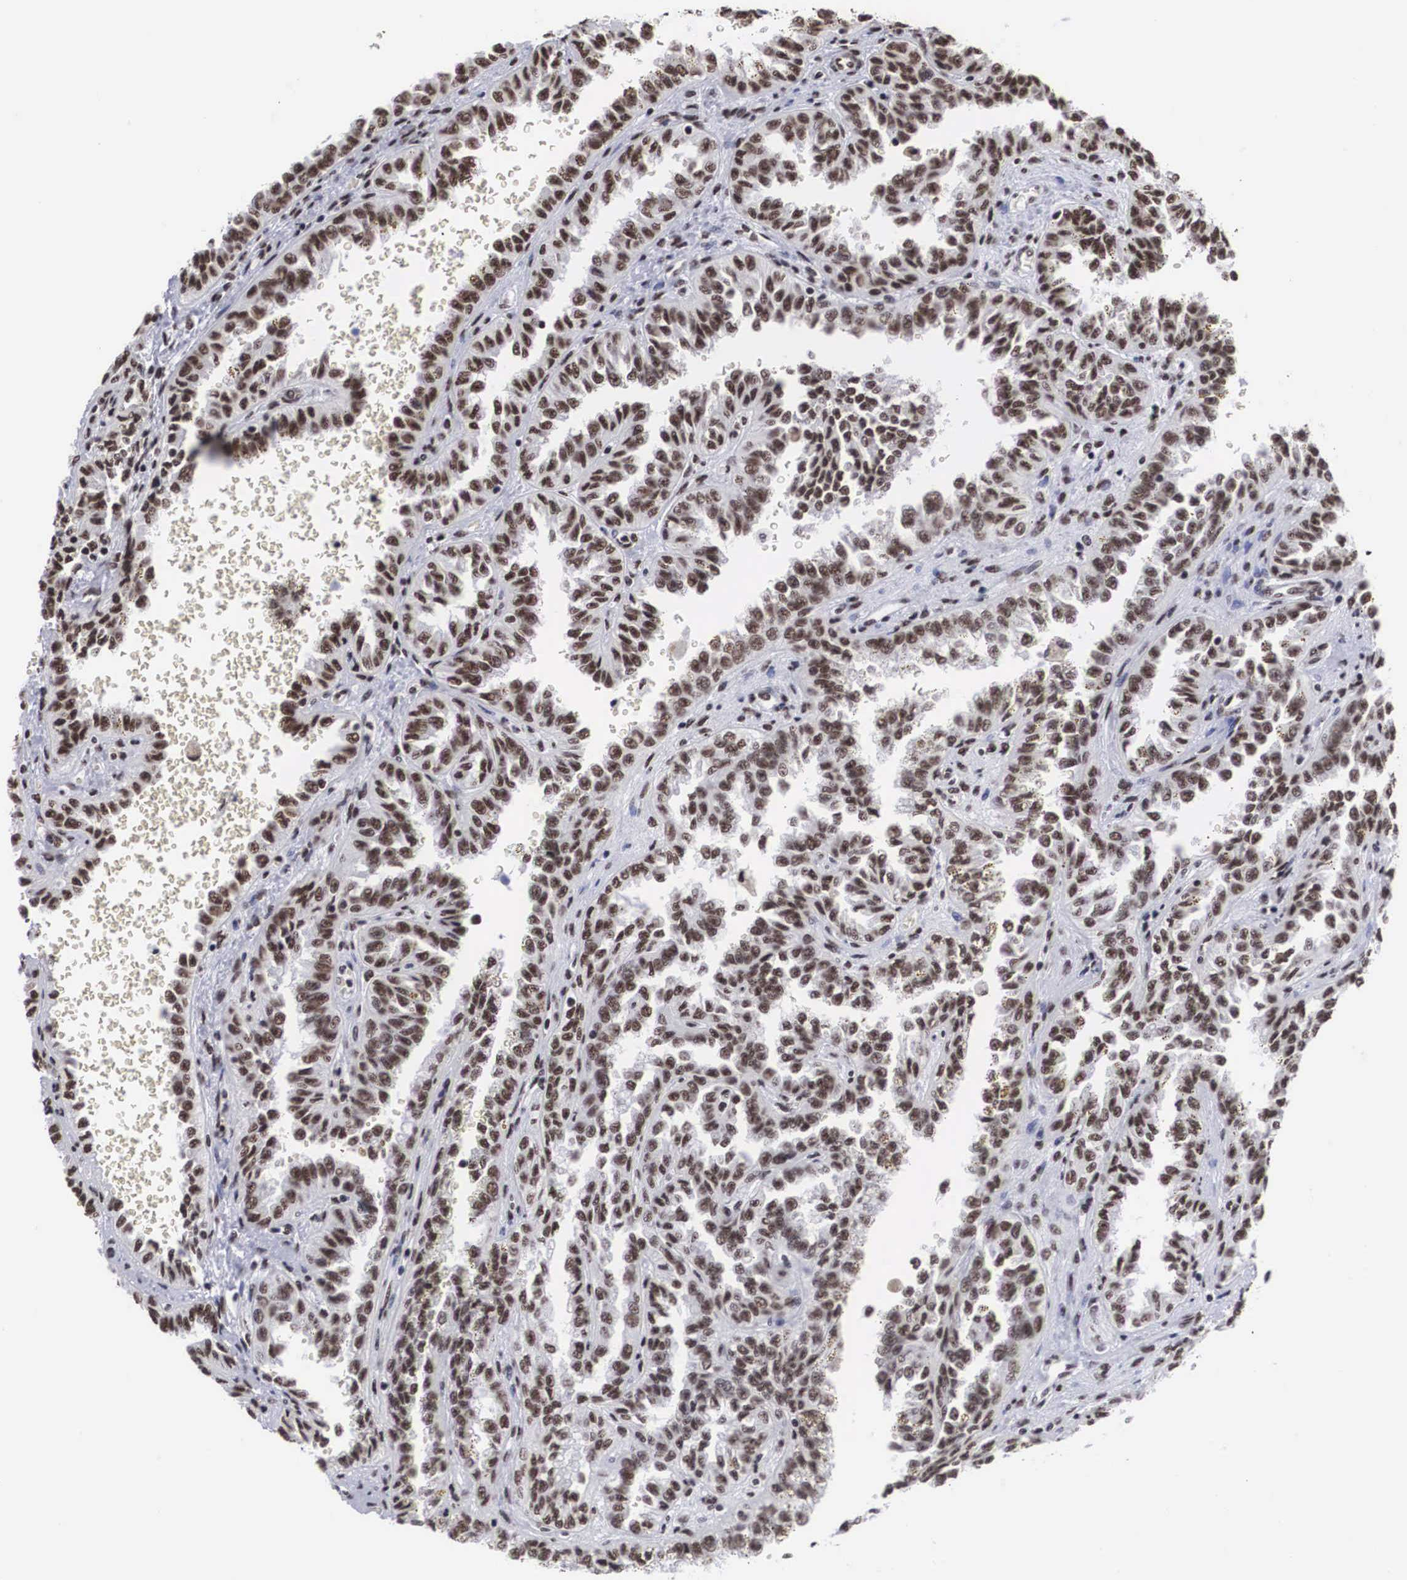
{"staining": {"intensity": "moderate", "quantity": ">75%", "location": "nuclear"}, "tissue": "renal cancer", "cell_type": "Tumor cells", "image_type": "cancer", "snomed": [{"axis": "morphology", "description": "Inflammation, NOS"}, {"axis": "morphology", "description": "Adenocarcinoma, NOS"}, {"axis": "topography", "description": "Kidney"}], "caption": "Protein staining of renal cancer (adenocarcinoma) tissue reveals moderate nuclear staining in about >75% of tumor cells.", "gene": "ACIN1", "patient": {"sex": "male", "age": 68}}